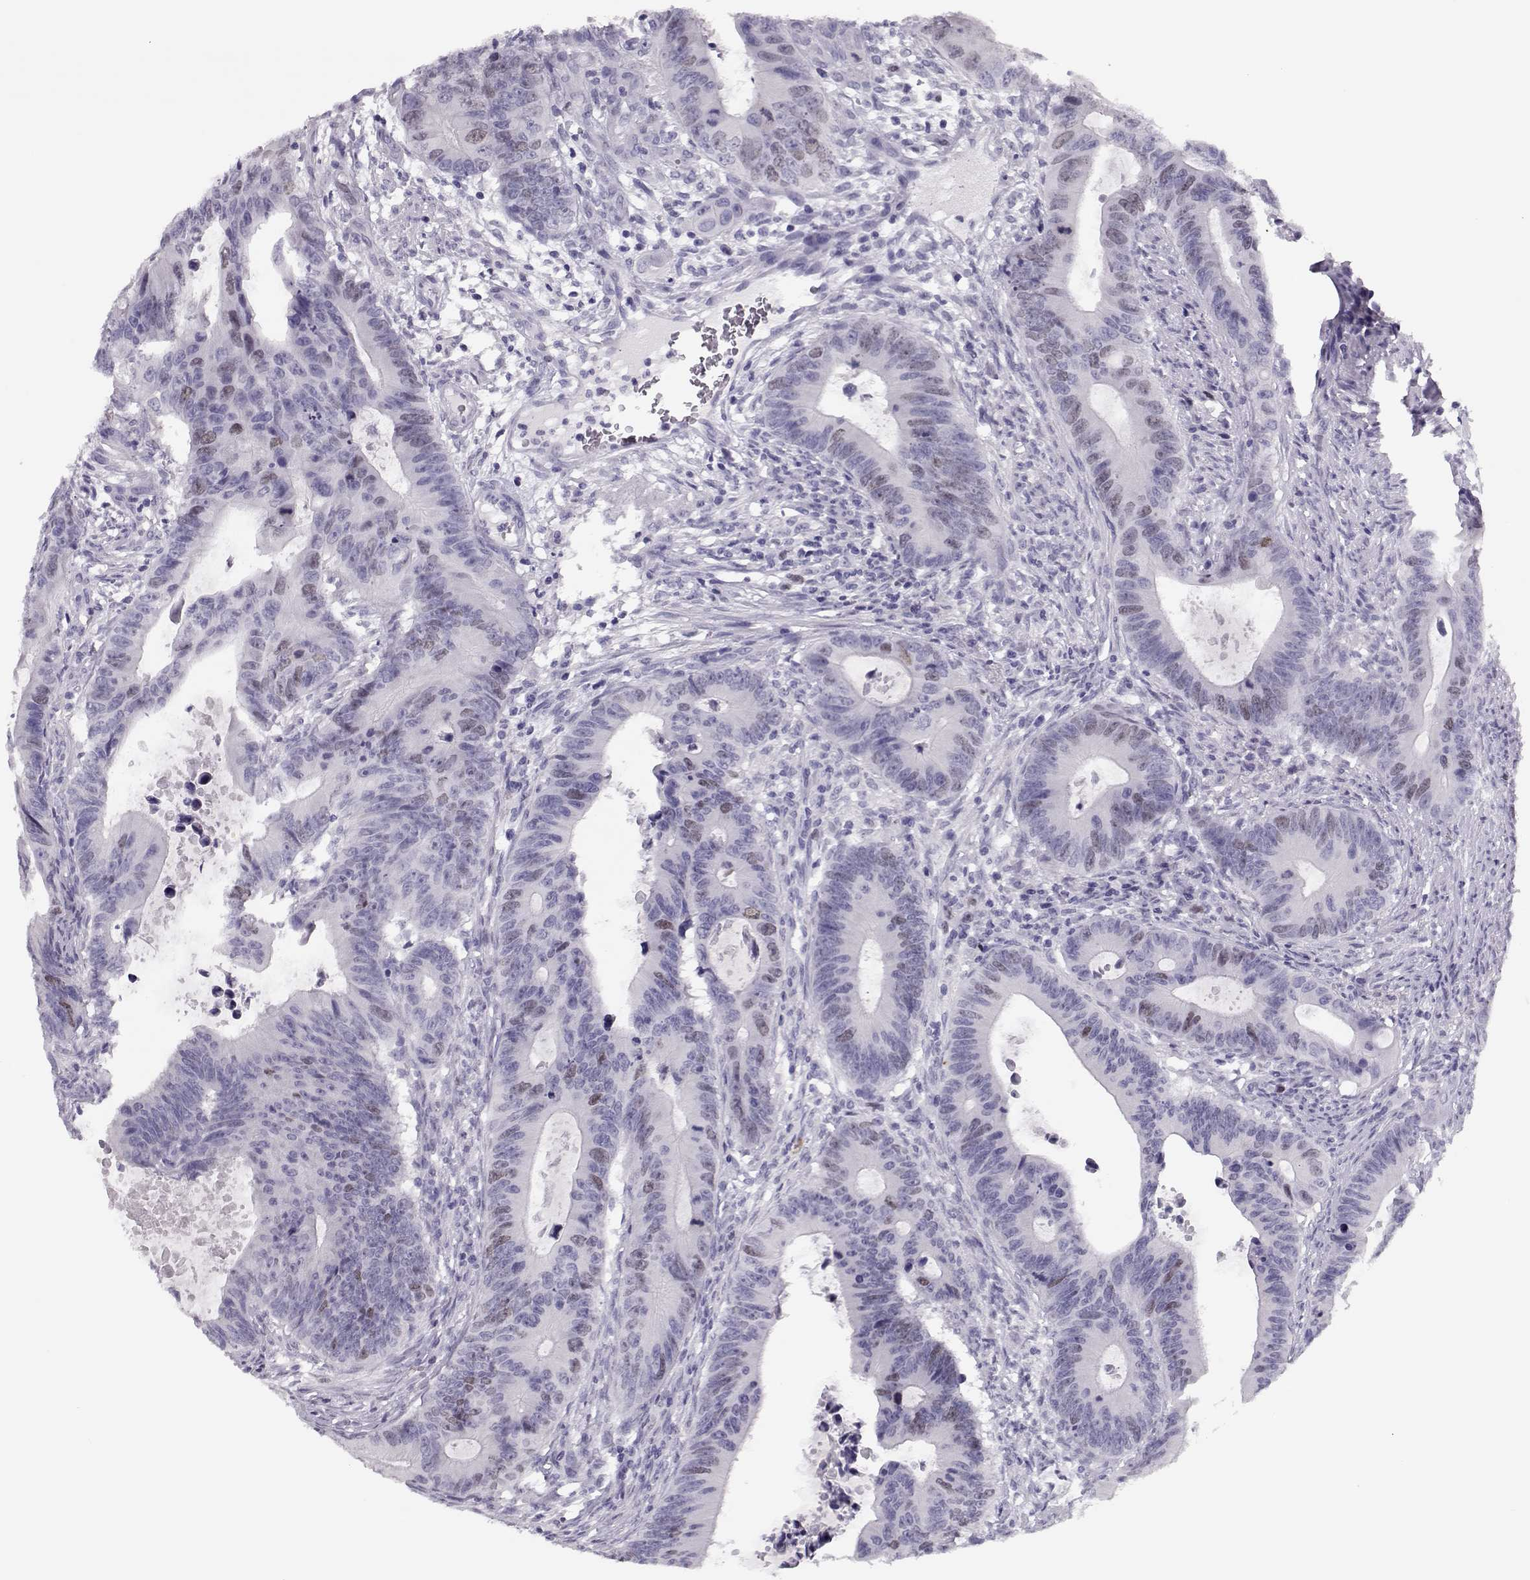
{"staining": {"intensity": "weak", "quantity": "<25%", "location": "nuclear"}, "tissue": "colorectal cancer", "cell_type": "Tumor cells", "image_type": "cancer", "snomed": [{"axis": "morphology", "description": "Adenocarcinoma, NOS"}, {"axis": "topography", "description": "Colon"}], "caption": "Human colorectal adenocarcinoma stained for a protein using IHC shows no positivity in tumor cells.", "gene": "SGO1", "patient": {"sex": "female", "age": 87}}